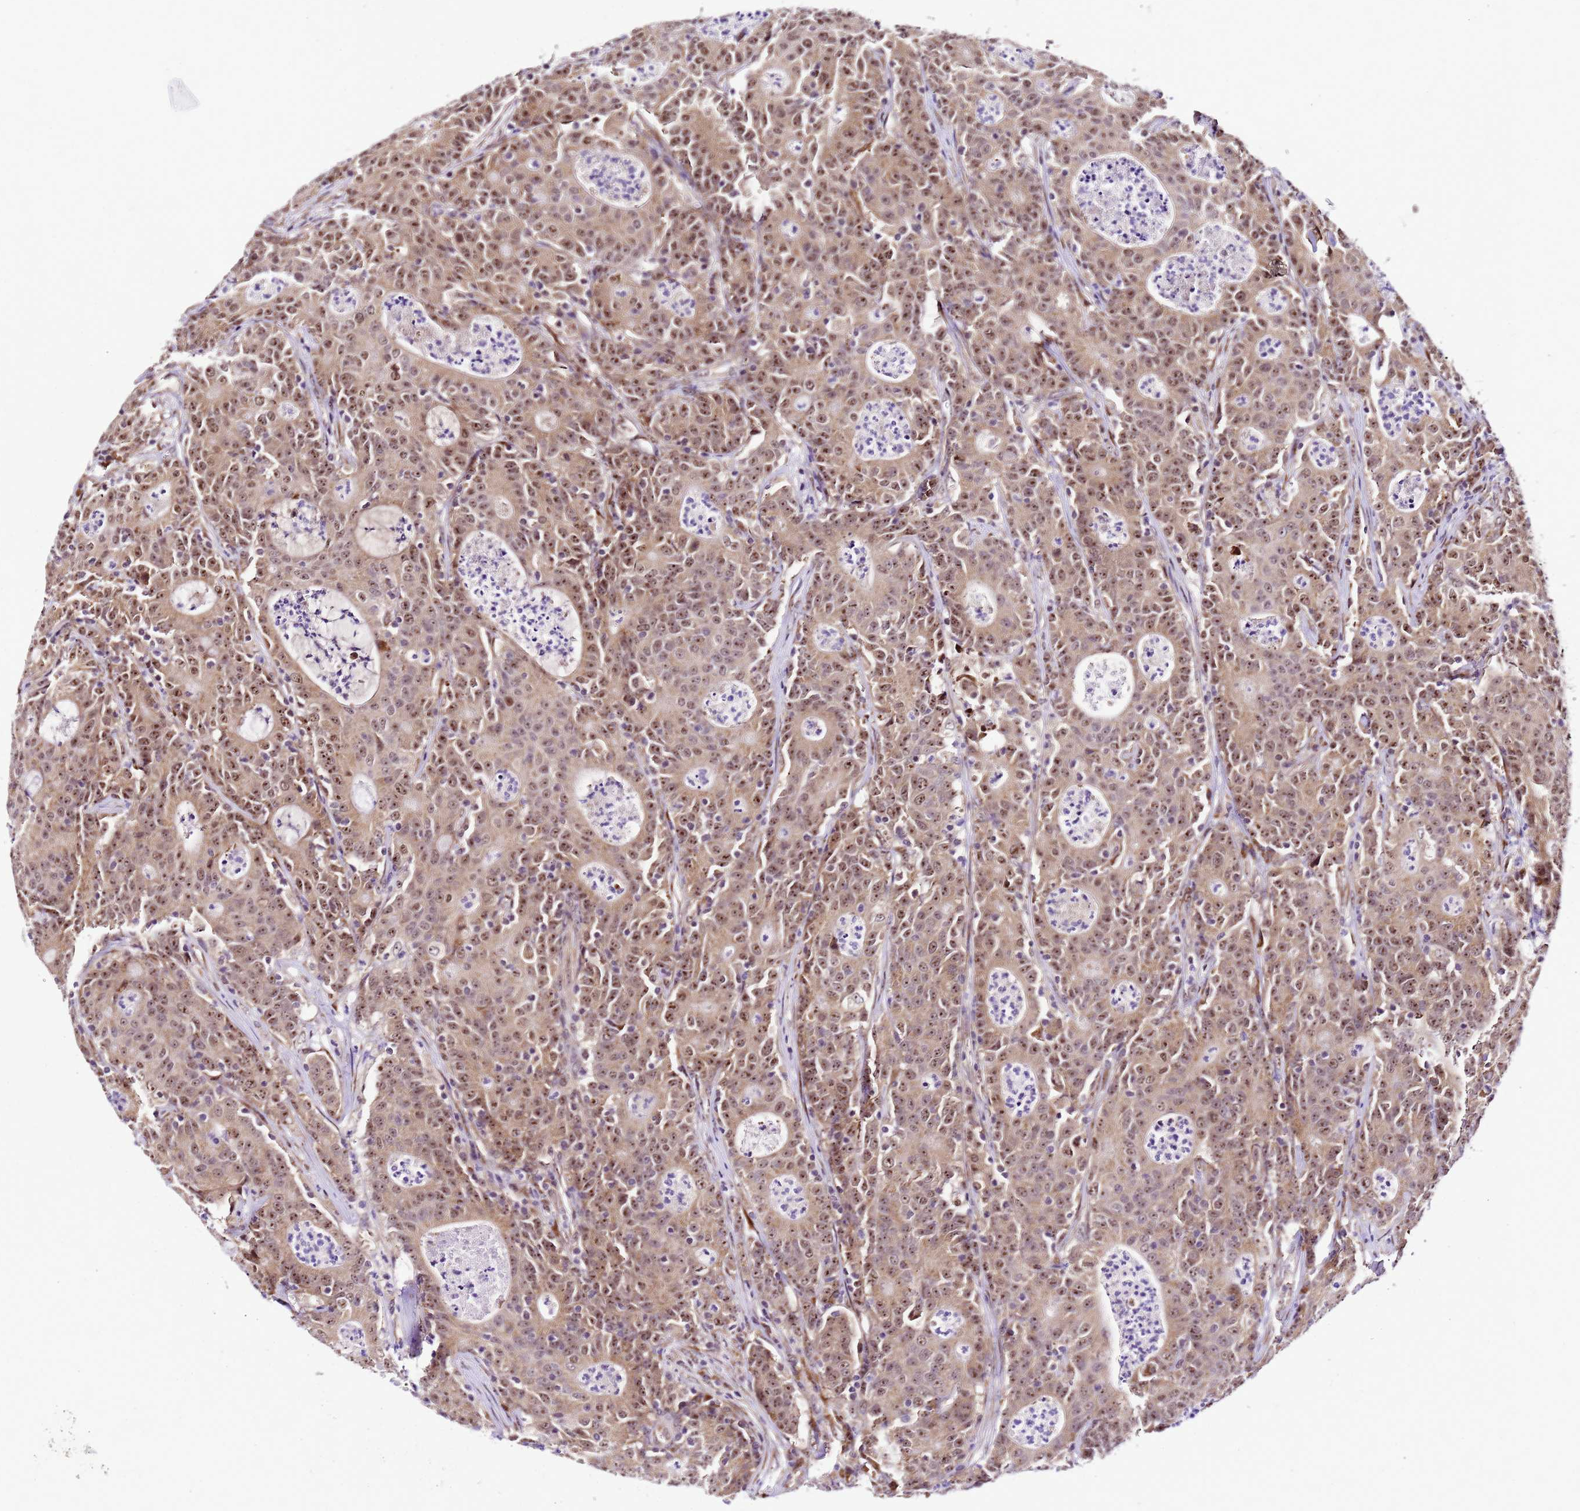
{"staining": {"intensity": "moderate", "quantity": ">75%", "location": "cytoplasmic/membranous,nuclear"}, "tissue": "colorectal cancer", "cell_type": "Tumor cells", "image_type": "cancer", "snomed": [{"axis": "morphology", "description": "Adenocarcinoma, NOS"}, {"axis": "topography", "description": "Colon"}], "caption": "Protein expression analysis of human colorectal cancer (adenocarcinoma) reveals moderate cytoplasmic/membranous and nuclear expression in approximately >75% of tumor cells. Using DAB (brown) and hematoxylin (blue) stains, captured at high magnification using brightfield microscopy.", "gene": "SLX4IP", "patient": {"sex": "male", "age": 83}}